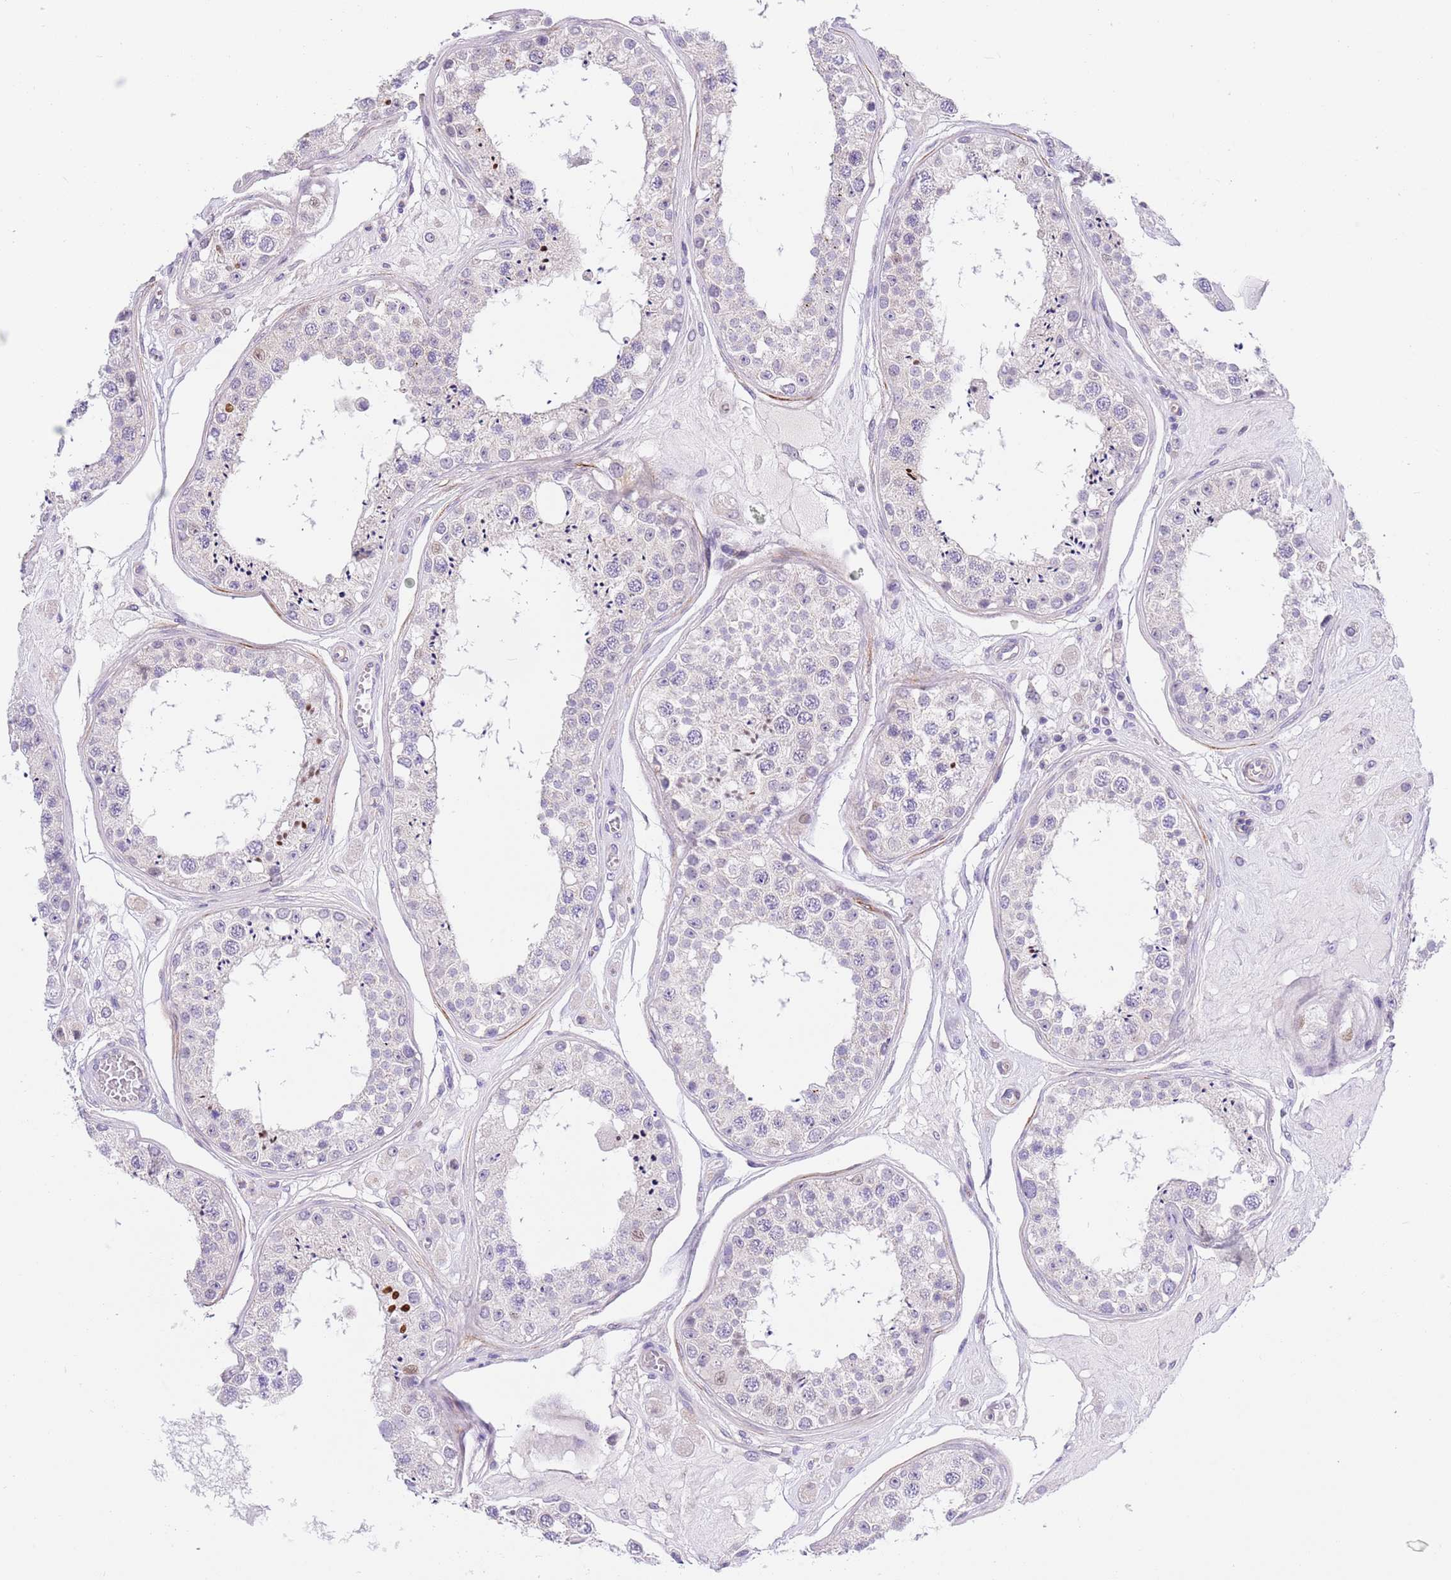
{"staining": {"intensity": "negative", "quantity": "none", "location": "none"}, "tissue": "testis", "cell_type": "Cells in seminiferous ducts", "image_type": "normal", "snomed": [{"axis": "morphology", "description": "Normal tissue, NOS"}, {"axis": "topography", "description": "Testis"}], "caption": "An immunohistochemistry histopathology image of benign testis is shown. There is no staining in cells in seminiferous ducts of testis. The staining is performed using DAB (3,3'-diaminobenzidine) brown chromogen with nuclei counter-stained in using hematoxylin.", "gene": "NET1", "patient": {"sex": "male", "age": 25}}